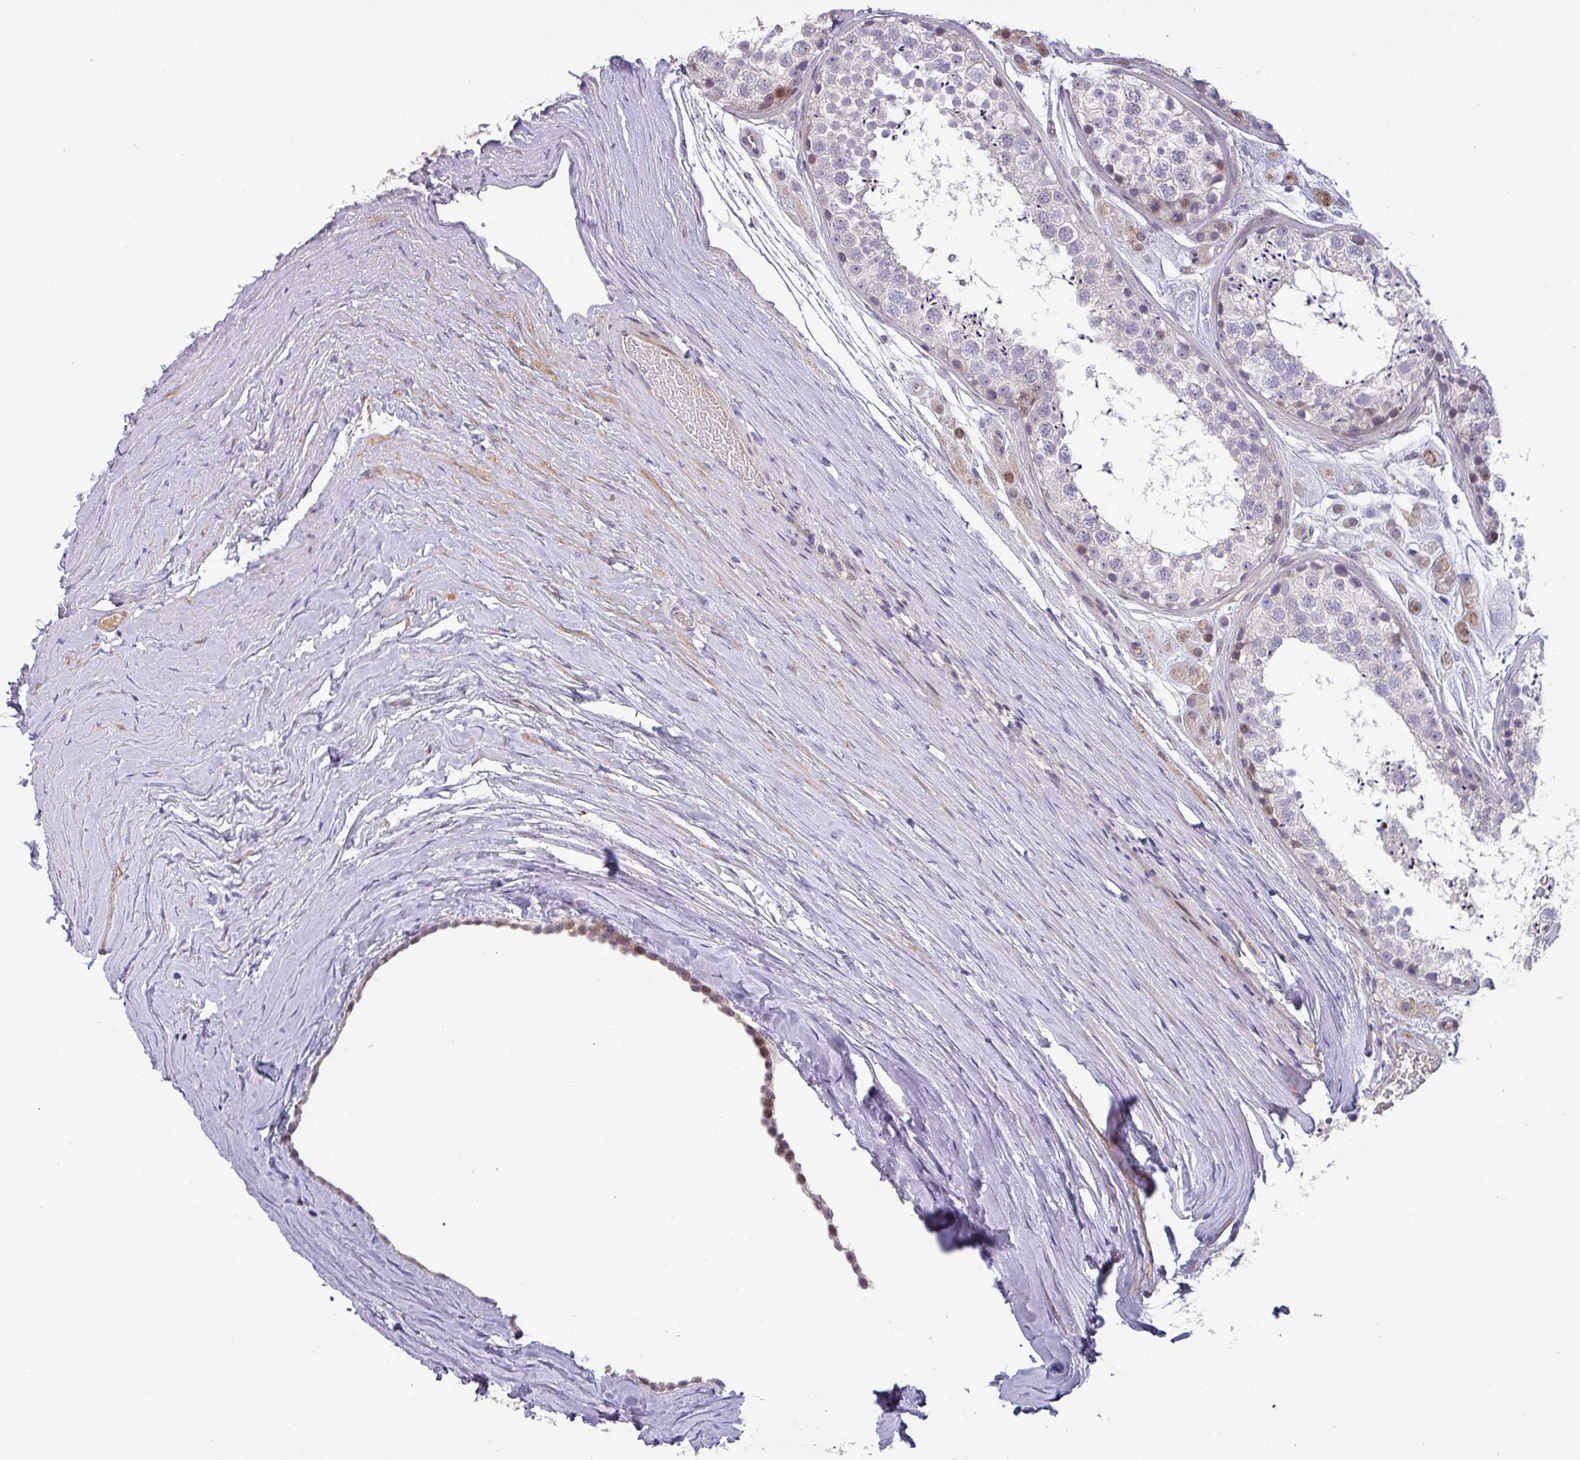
{"staining": {"intensity": "weak", "quantity": "<25%", "location": "cytoplasmic/membranous"}, "tissue": "testis", "cell_type": "Cells in seminiferous ducts", "image_type": "normal", "snomed": [{"axis": "morphology", "description": "Normal tissue, NOS"}, {"axis": "topography", "description": "Testis"}], "caption": "Image shows no protein staining in cells in seminiferous ducts of unremarkable testis.", "gene": "KLHL3", "patient": {"sex": "male", "age": 25}}